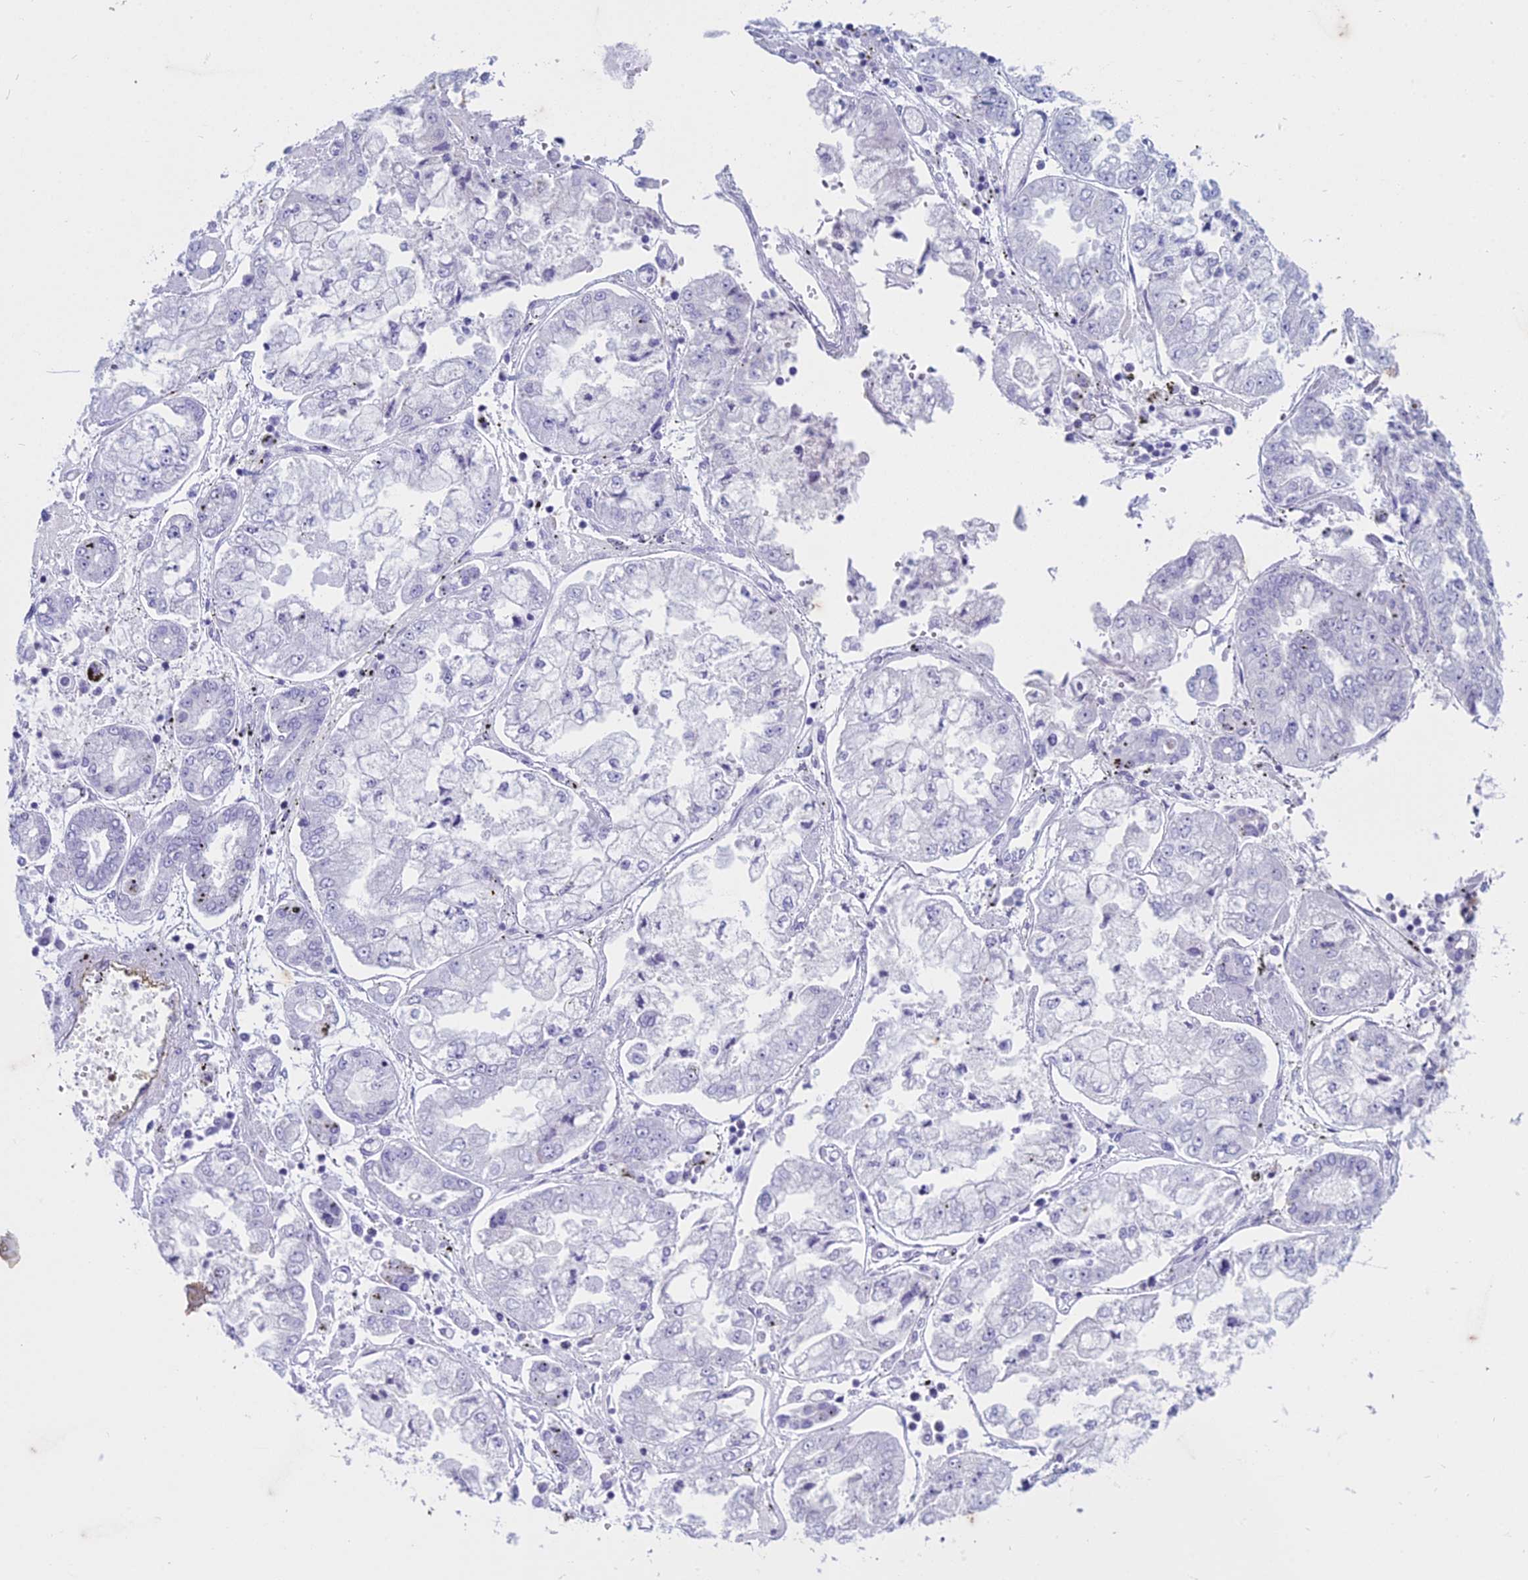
{"staining": {"intensity": "negative", "quantity": "none", "location": "none"}, "tissue": "stomach cancer", "cell_type": "Tumor cells", "image_type": "cancer", "snomed": [{"axis": "morphology", "description": "Adenocarcinoma, NOS"}, {"axis": "topography", "description": "Stomach"}], "caption": "High power microscopy micrograph of an immunohistochemistry image of adenocarcinoma (stomach), revealing no significant staining in tumor cells.", "gene": "HMGB4", "patient": {"sex": "male", "age": 76}}